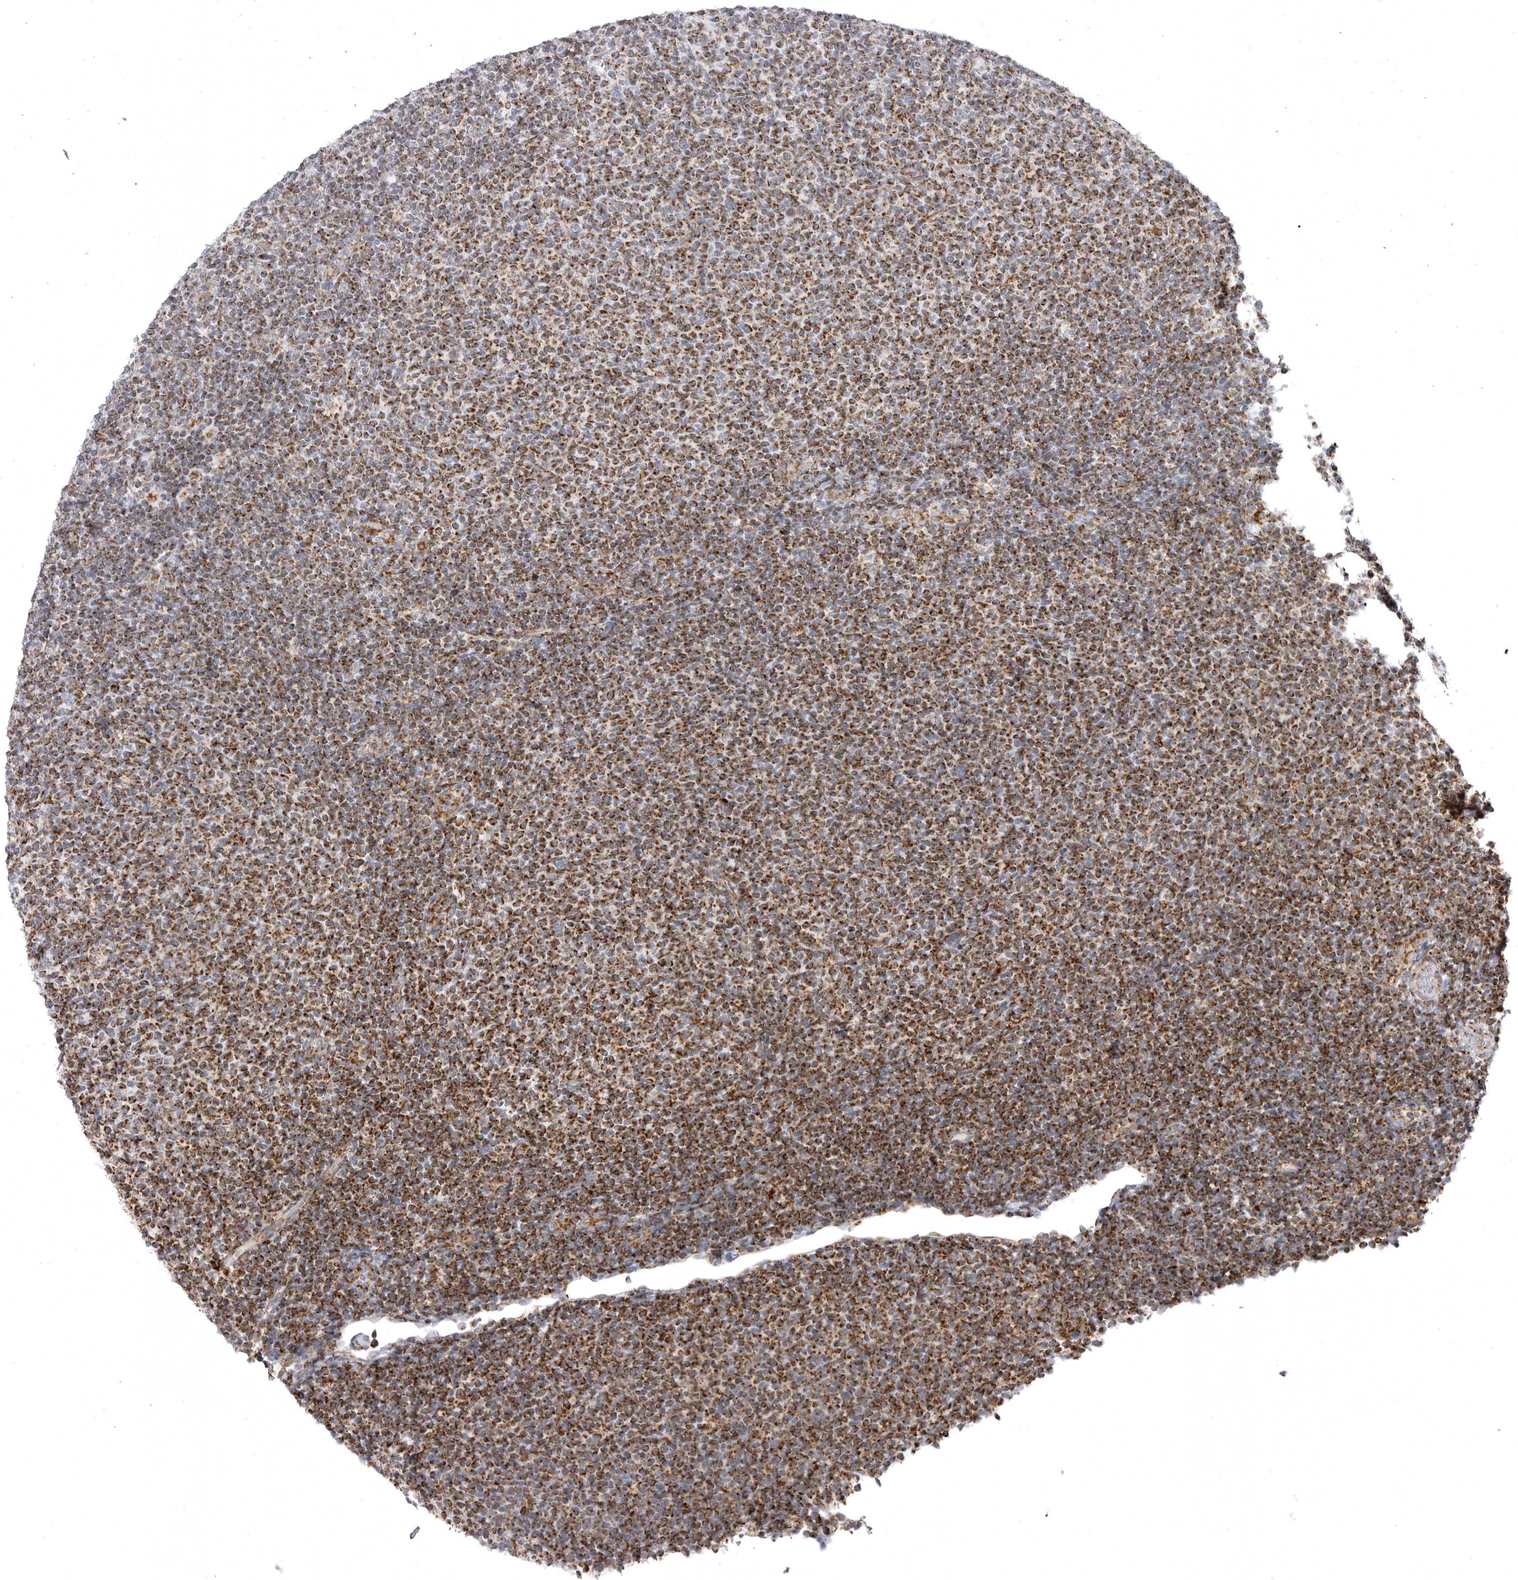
{"staining": {"intensity": "strong", "quantity": ">75%", "location": "cytoplasmic/membranous"}, "tissue": "lymphoma", "cell_type": "Tumor cells", "image_type": "cancer", "snomed": [{"axis": "morphology", "description": "Malignant lymphoma, non-Hodgkin's type, Low grade"}, {"axis": "topography", "description": "Lymph node"}], "caption": "This micrograph demonstrates immunohistochemistry (IHC) staining of human lymphoma, with high strong cytoplasmic/membranous positivity in approximately >75% of tumor cells.", "gene": "TUFM", "patient": {"sex": "male", "age": 66}}